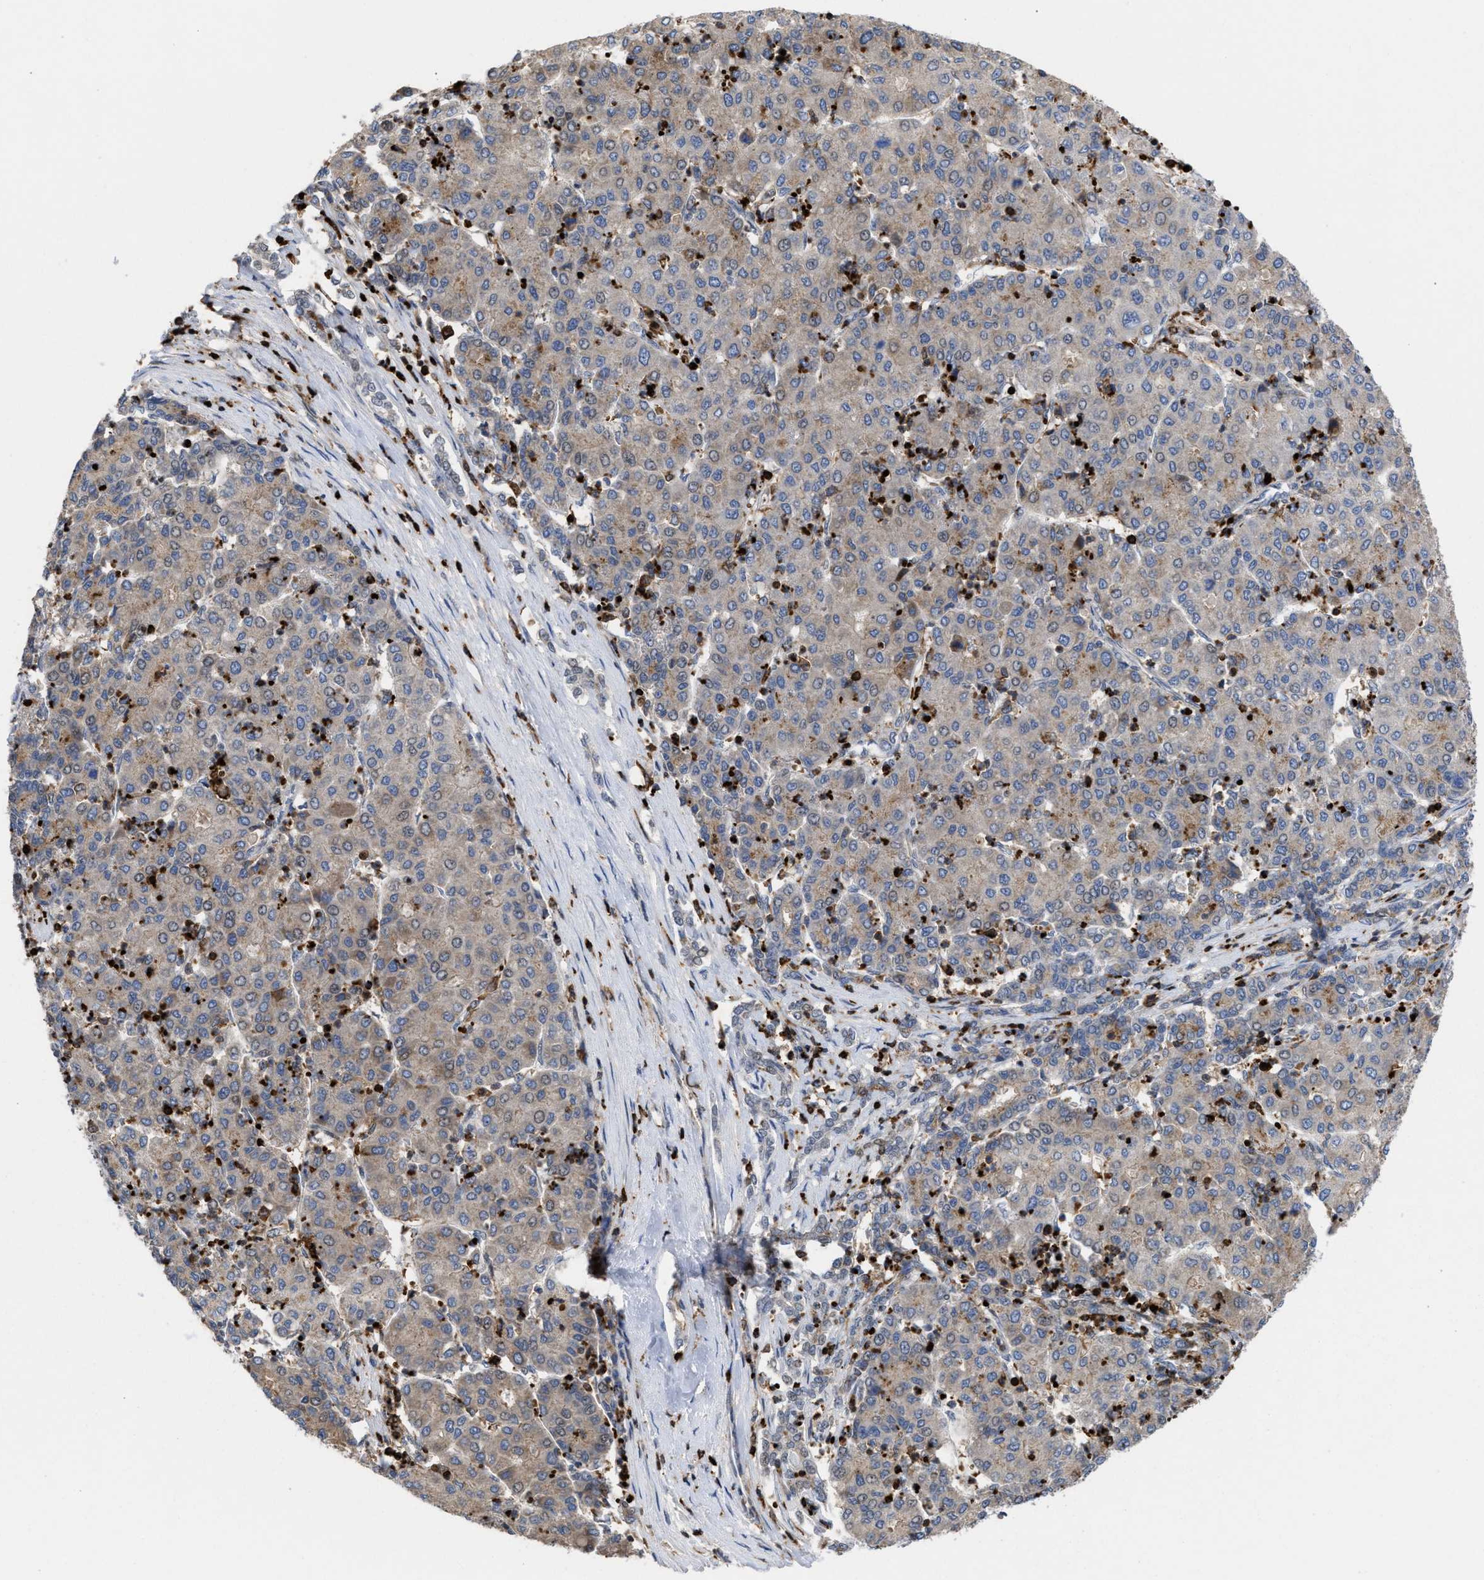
{"staining": {"intensity": "weak", "quantity": "25%-75%", "location": "cytoplasmic/membranous"}, "tissue": "liver cancer", "cell_type": "Tumor cells", "image_type": "cancer", "snomed": [{"axis": "morphology", "description": "Carcinoma, Hepatocellular, NOS"}, {"axis": "topography", "description": "Liver"}], "caption": "Immunohistochemical staining of human liver cancer (hepatocellular carcinoma) shows low levels of weak cytoplasmic/membranous protein staining in about 25%-75% of tumor cells. (DAB = brown stain, brightfield microscopy at high magnification).", "gene": "PTPRE", "patient": {"sex": "male", "age": 65}}